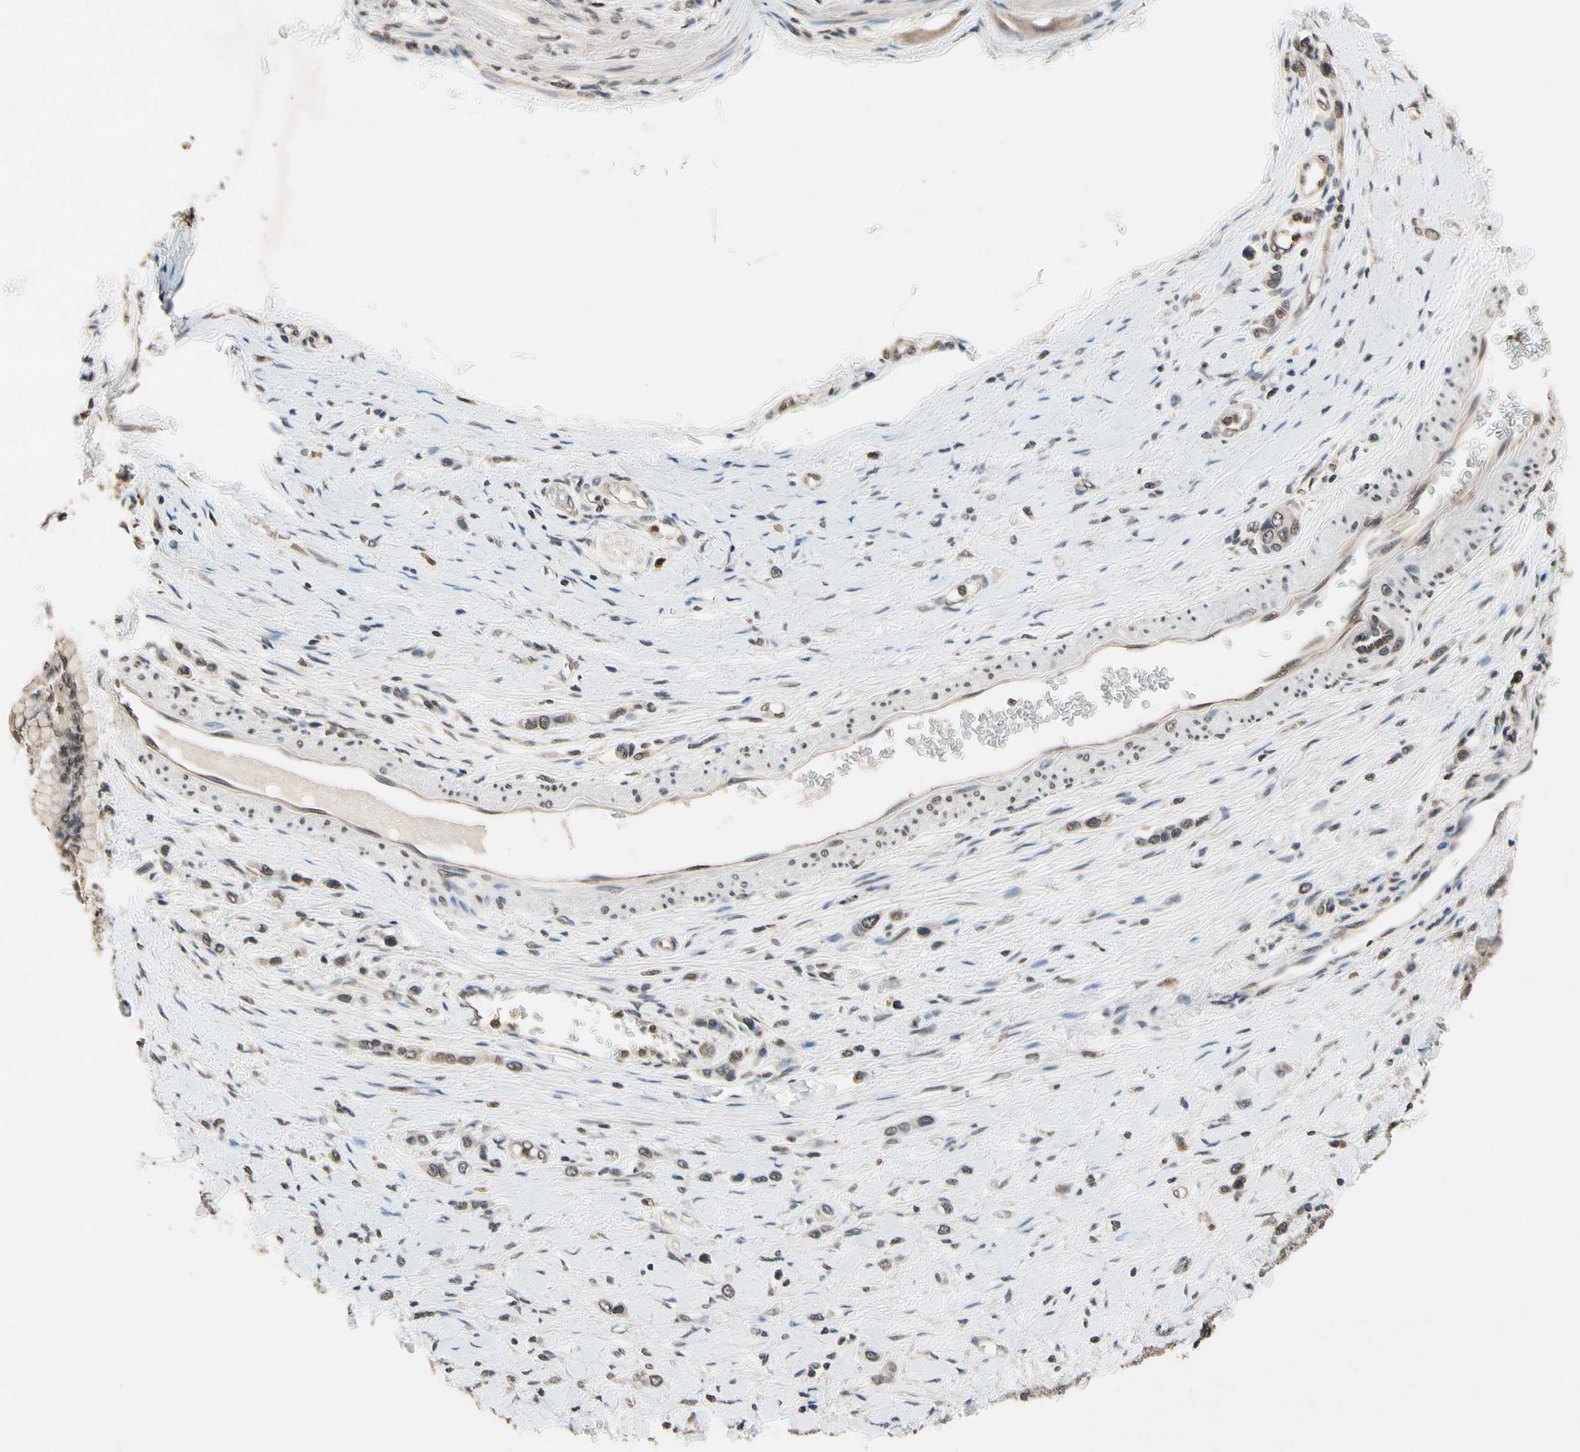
{"staining": {"intensity": "weak", "quantity": "25%-75%", "location": "cytoplasmic/membranous"}, "tissue": "stomach cancer", "cell_type": "Tumor cells", "image_type": "cancer", "snomed": [{"axis": "morphology", "description": "Normal tissue, NOS"}, {"axis": "morphology", "description": "Adenocarcinoma, NOS"}, {"axis": "topography", "description": "Stomach, upper"}, {"axis": "topography", "description": "Stomach"}], "caption": "A low amount of weak cytoplasmic/membranous positivity is identified in about 25%-75% of tumor cells in stomach cancer (adenocarcinoma) tissue.", "gene": "GCLC", "patient": {"sex": "female", "age": 65}}